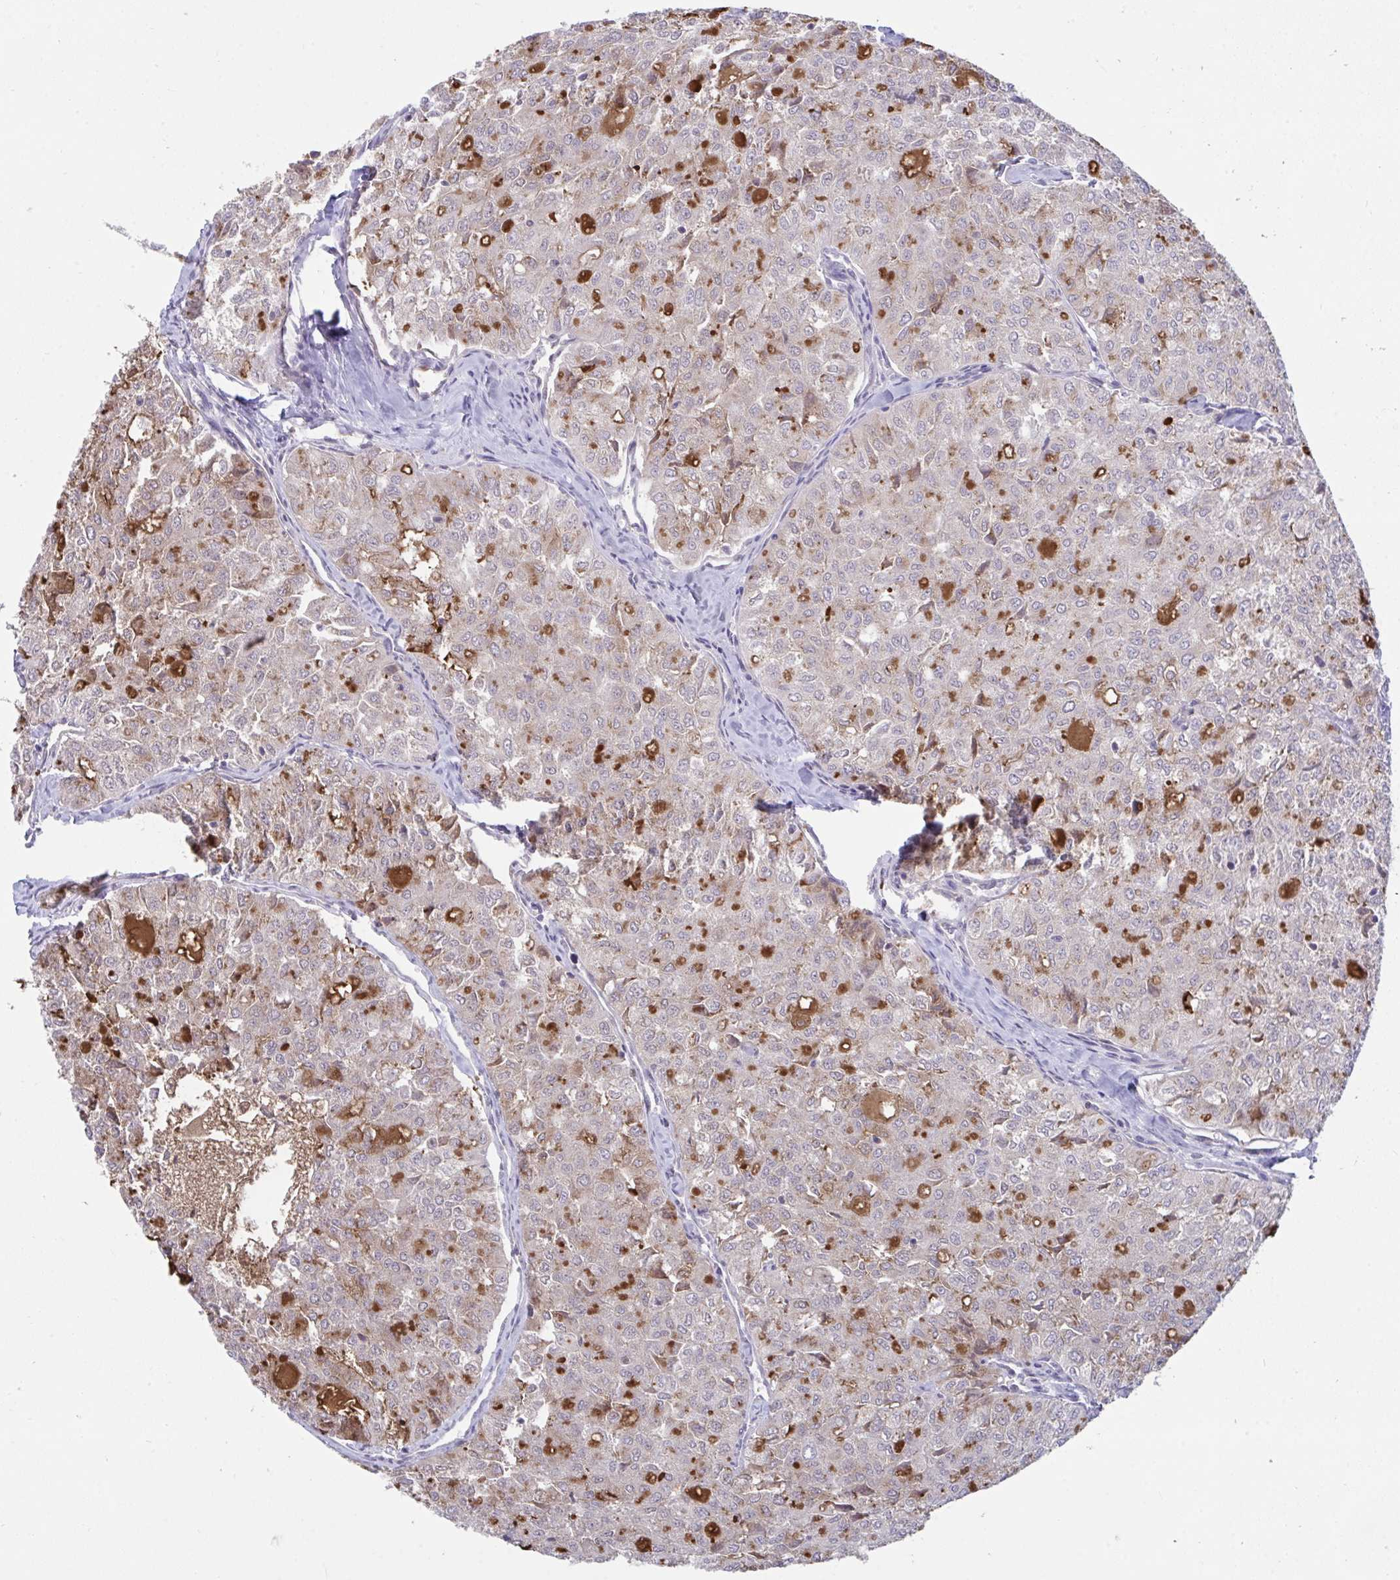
{"staining": {"intensity": "moderate", "quantity": "<25%", "location": "cytoplasmic/membranous"}, "tissue": "thyroid cancer", "cell_type": "Tumor cells", "image_type": "cancer", "snomed": [{"axis": "morphology", "description": "Follicular adenoma carcinoma, NOS"}, {"axis": "topography", "description": "Thyroid gland"}], "caption": "The image reveals staining of thyroid follicular adenoma carcinoma, revealing moderate cytoplasmic/membranous protein staining (brown color) within tumor cells.", "gene": "SUSD4", "patient": {"sex": "male", "age": 75}}